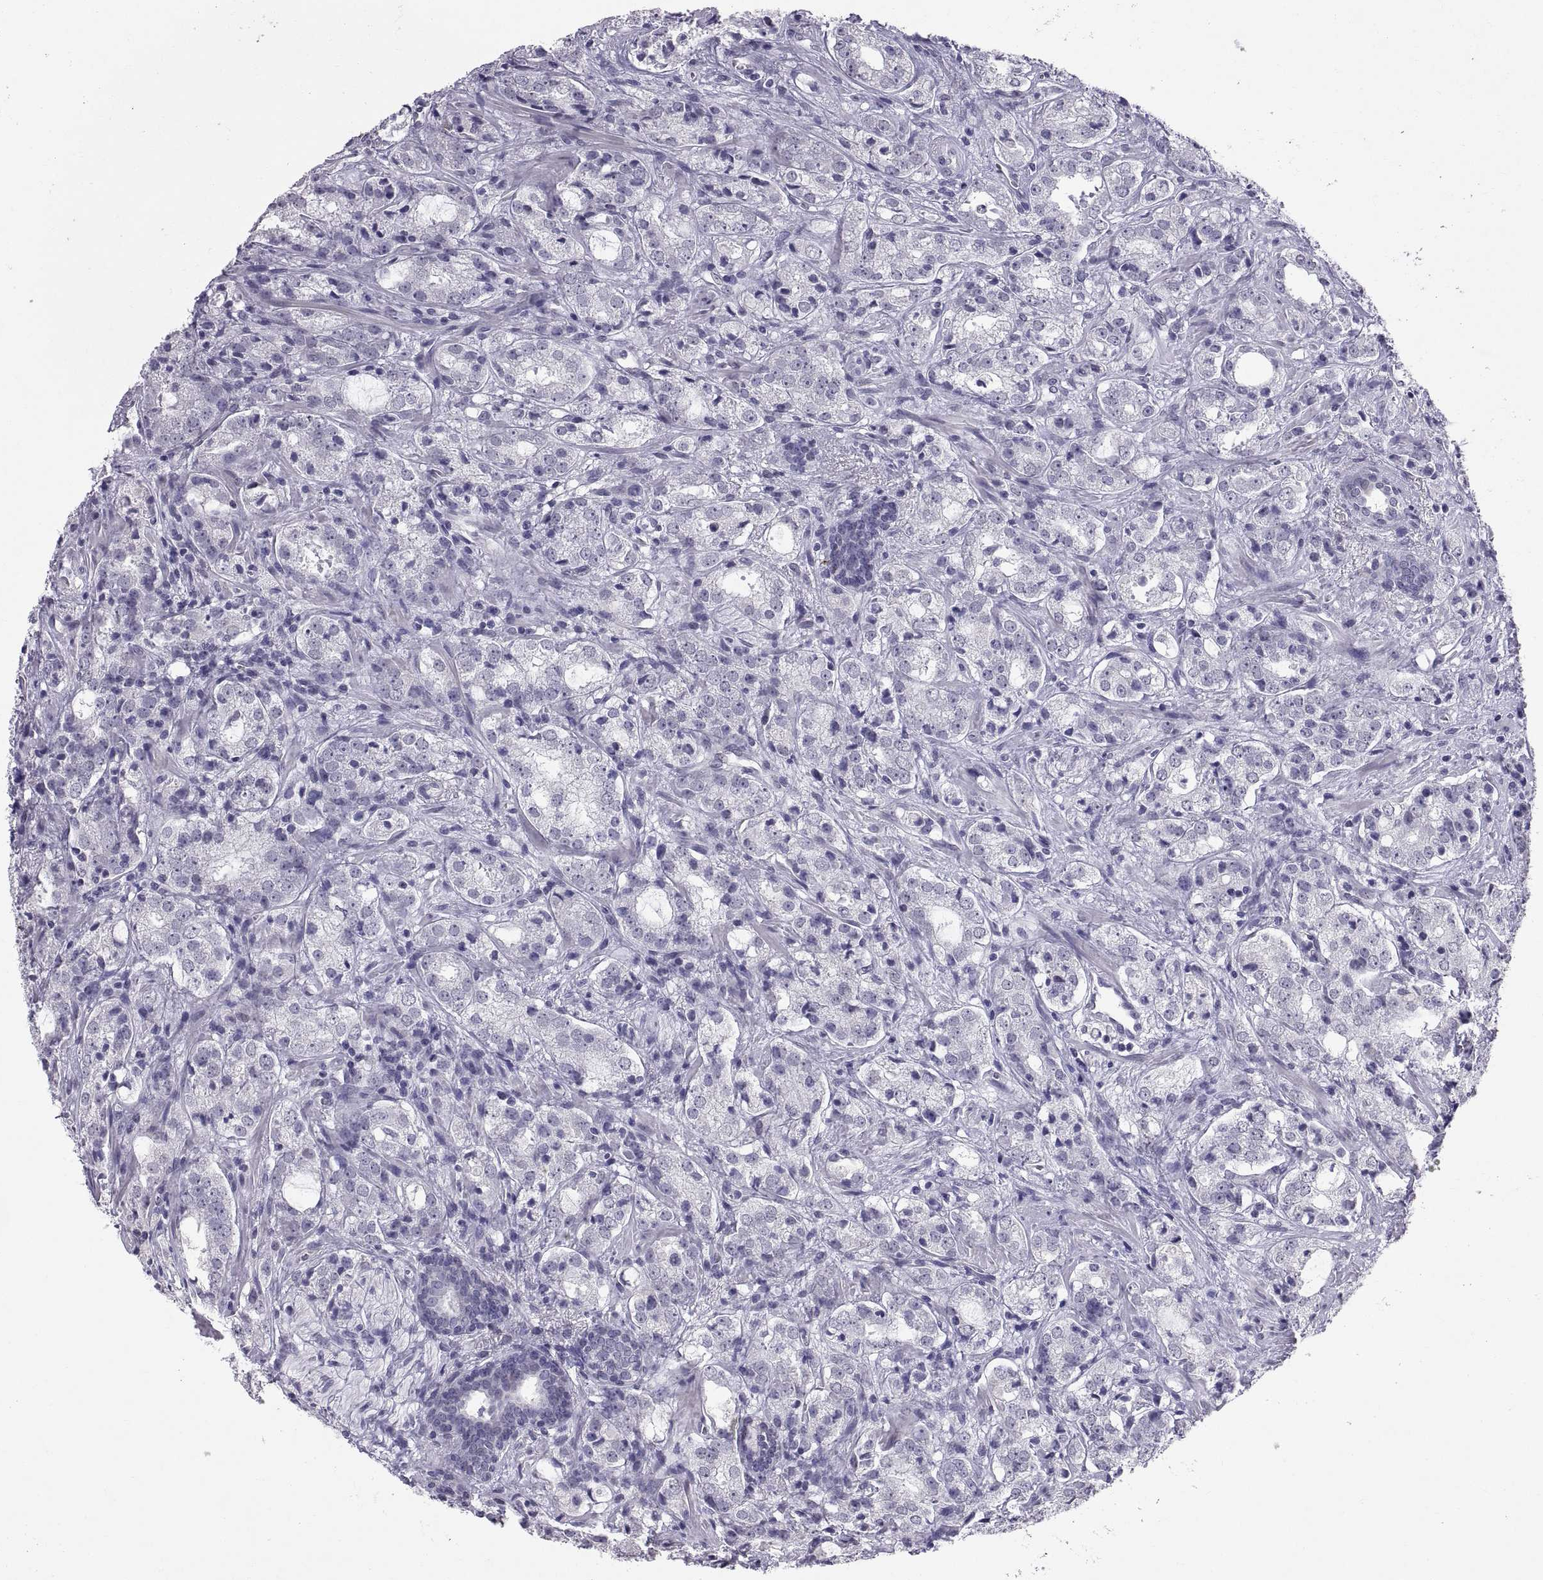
{"staining": {"intensity": "negative", "quantity": "none", "location": "none"}, "tissue": "prostate cancer", "cell_type": "Tumor cells", "image_type": "cancer", "snomed": [{"axis": "morphology", "description": "Adenocarcinoma, NOS"}, {"axis": "topography", "description": "Prostate"}], "caption": "The histopathology image reveals no significant expression in tumor cells of prostate cancer (adenocarcinoma).", "gene": "KRT77", "patient": {"sex": "male", "age": 66}}